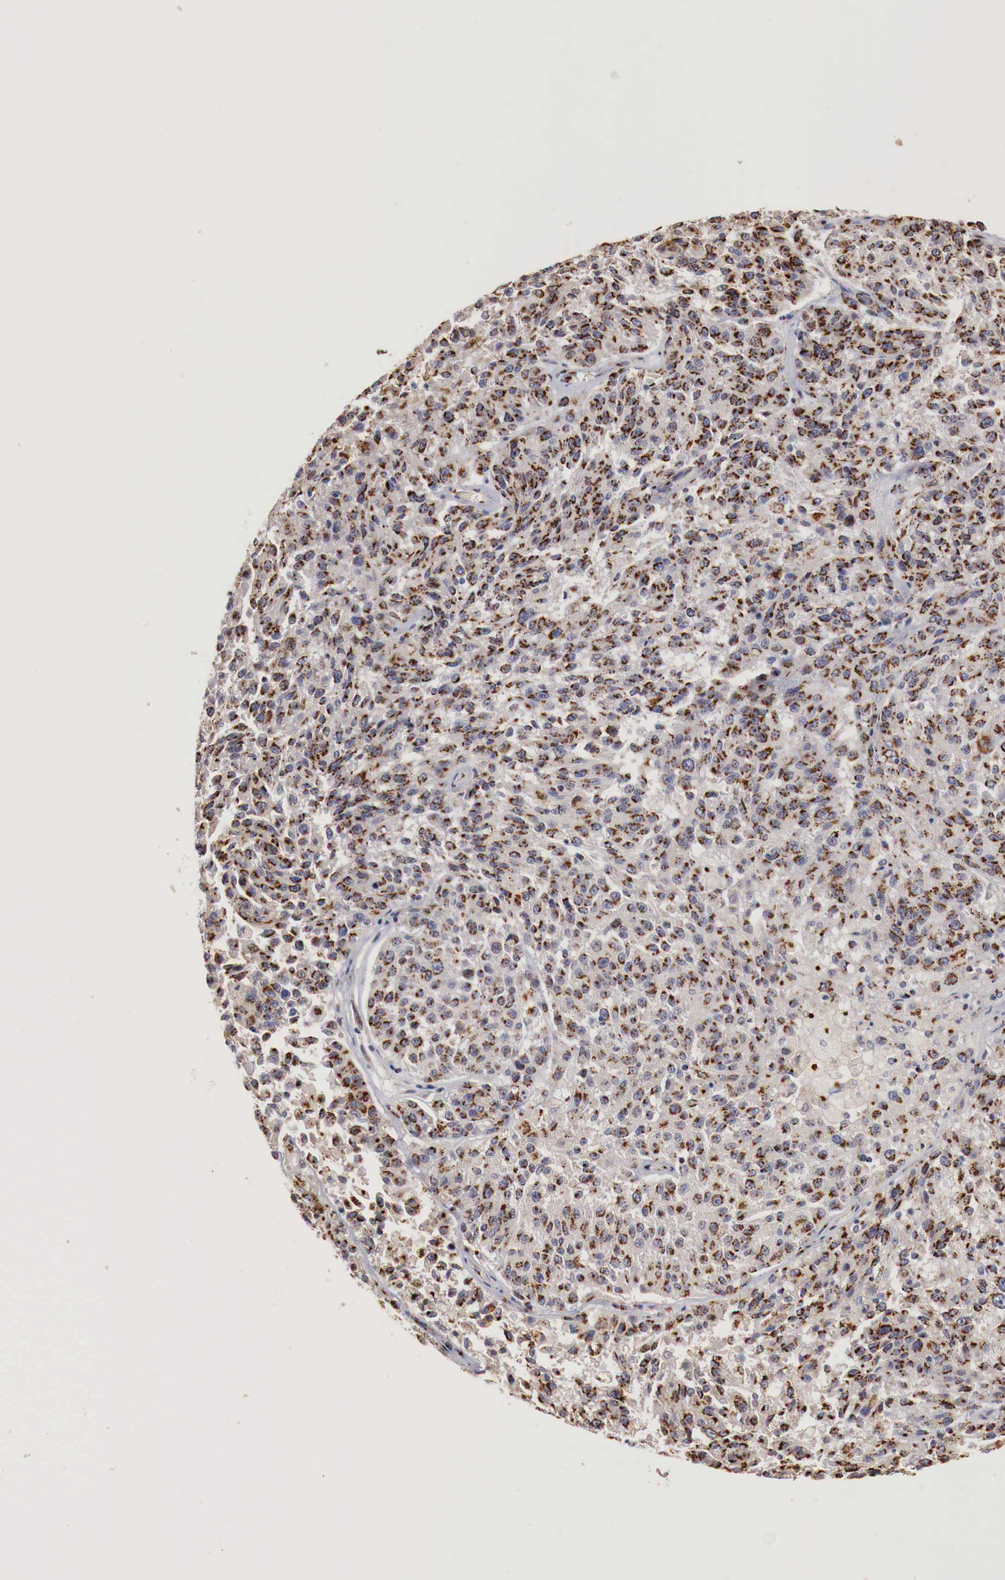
{"staining": {"intensity": "strong", "quantity": ">75%", "location": "cytoplasmic/membranous"}, "tissue": "melanoma", "cell_type": "Tumor cells", "image_type": "cancer", "snomed": [{"axis": "morphology", "description": "Malignant melanoma, NOS"}, {"axis": "topography", "description": "Skin"}], "caption": "Melanoma stained with immunohistochemistry (IHC) exhibits strong cytoplasmic/membranous positivity in approximately >75% of tumor cells.", "gene": "SYAP1", "patient": {"sex": "female", "age": 77}}